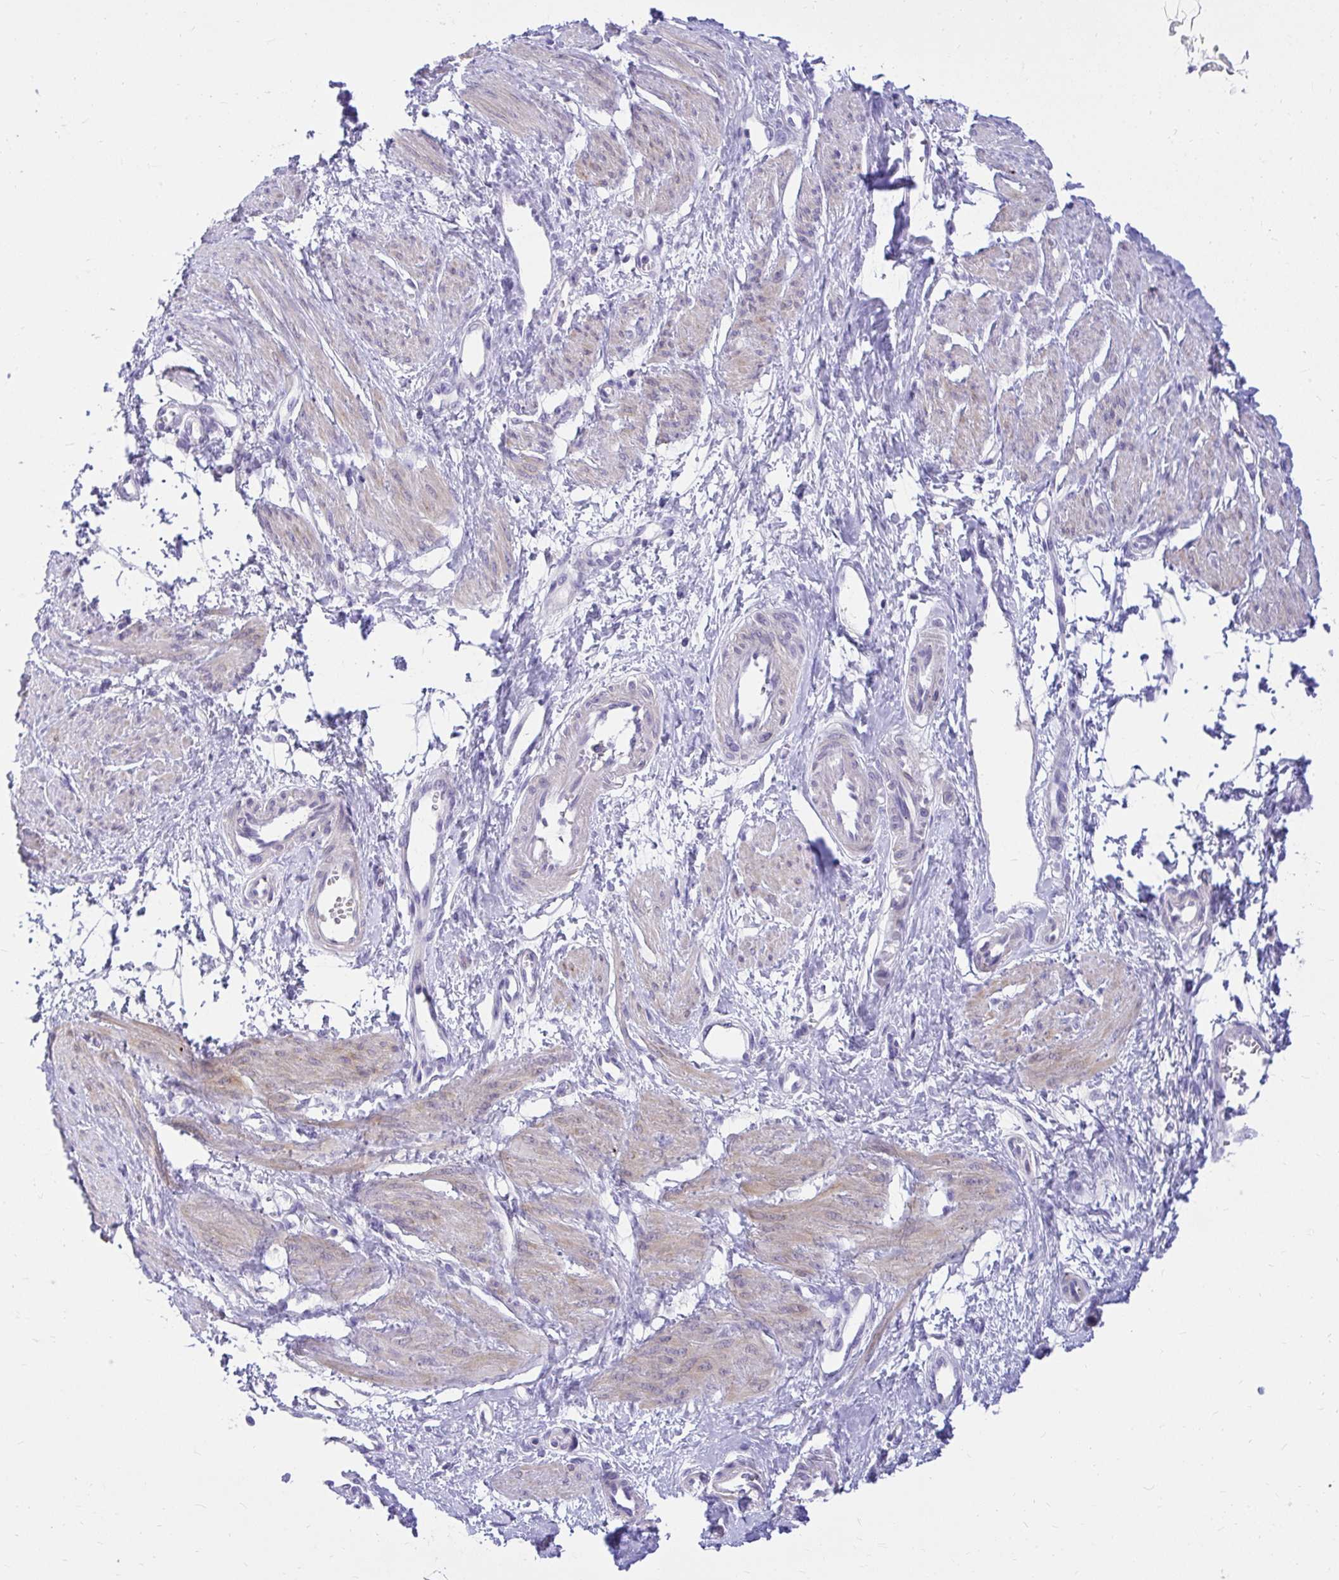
{"staining": {"intensity": "weak", "quantity": "25%-75%", "location": "cytoplasmic/membranous"}, "tissue": "smooth muscle", "cell_type": "Smooth muscle cells", "image_type": "normal", "snomed": [{"axis": "morphology", "description": "Normal tissue, NOS"}, {"axis": "topography", "description": "Smooth muscle"}, {"axis": "topography", "description": "Uterus"}], "caption": "Protein expression analysis of benign human smooth muscle reveals weak cytoplasmic/membranous expression in approximately 25%-75% of smooth muscle cells. Immunohistochemistry (ihc) stains the protein in brown and the nuclei are stained blue.", "gene": "PKN3", "patient": {"sex": "female", "age": 39}}